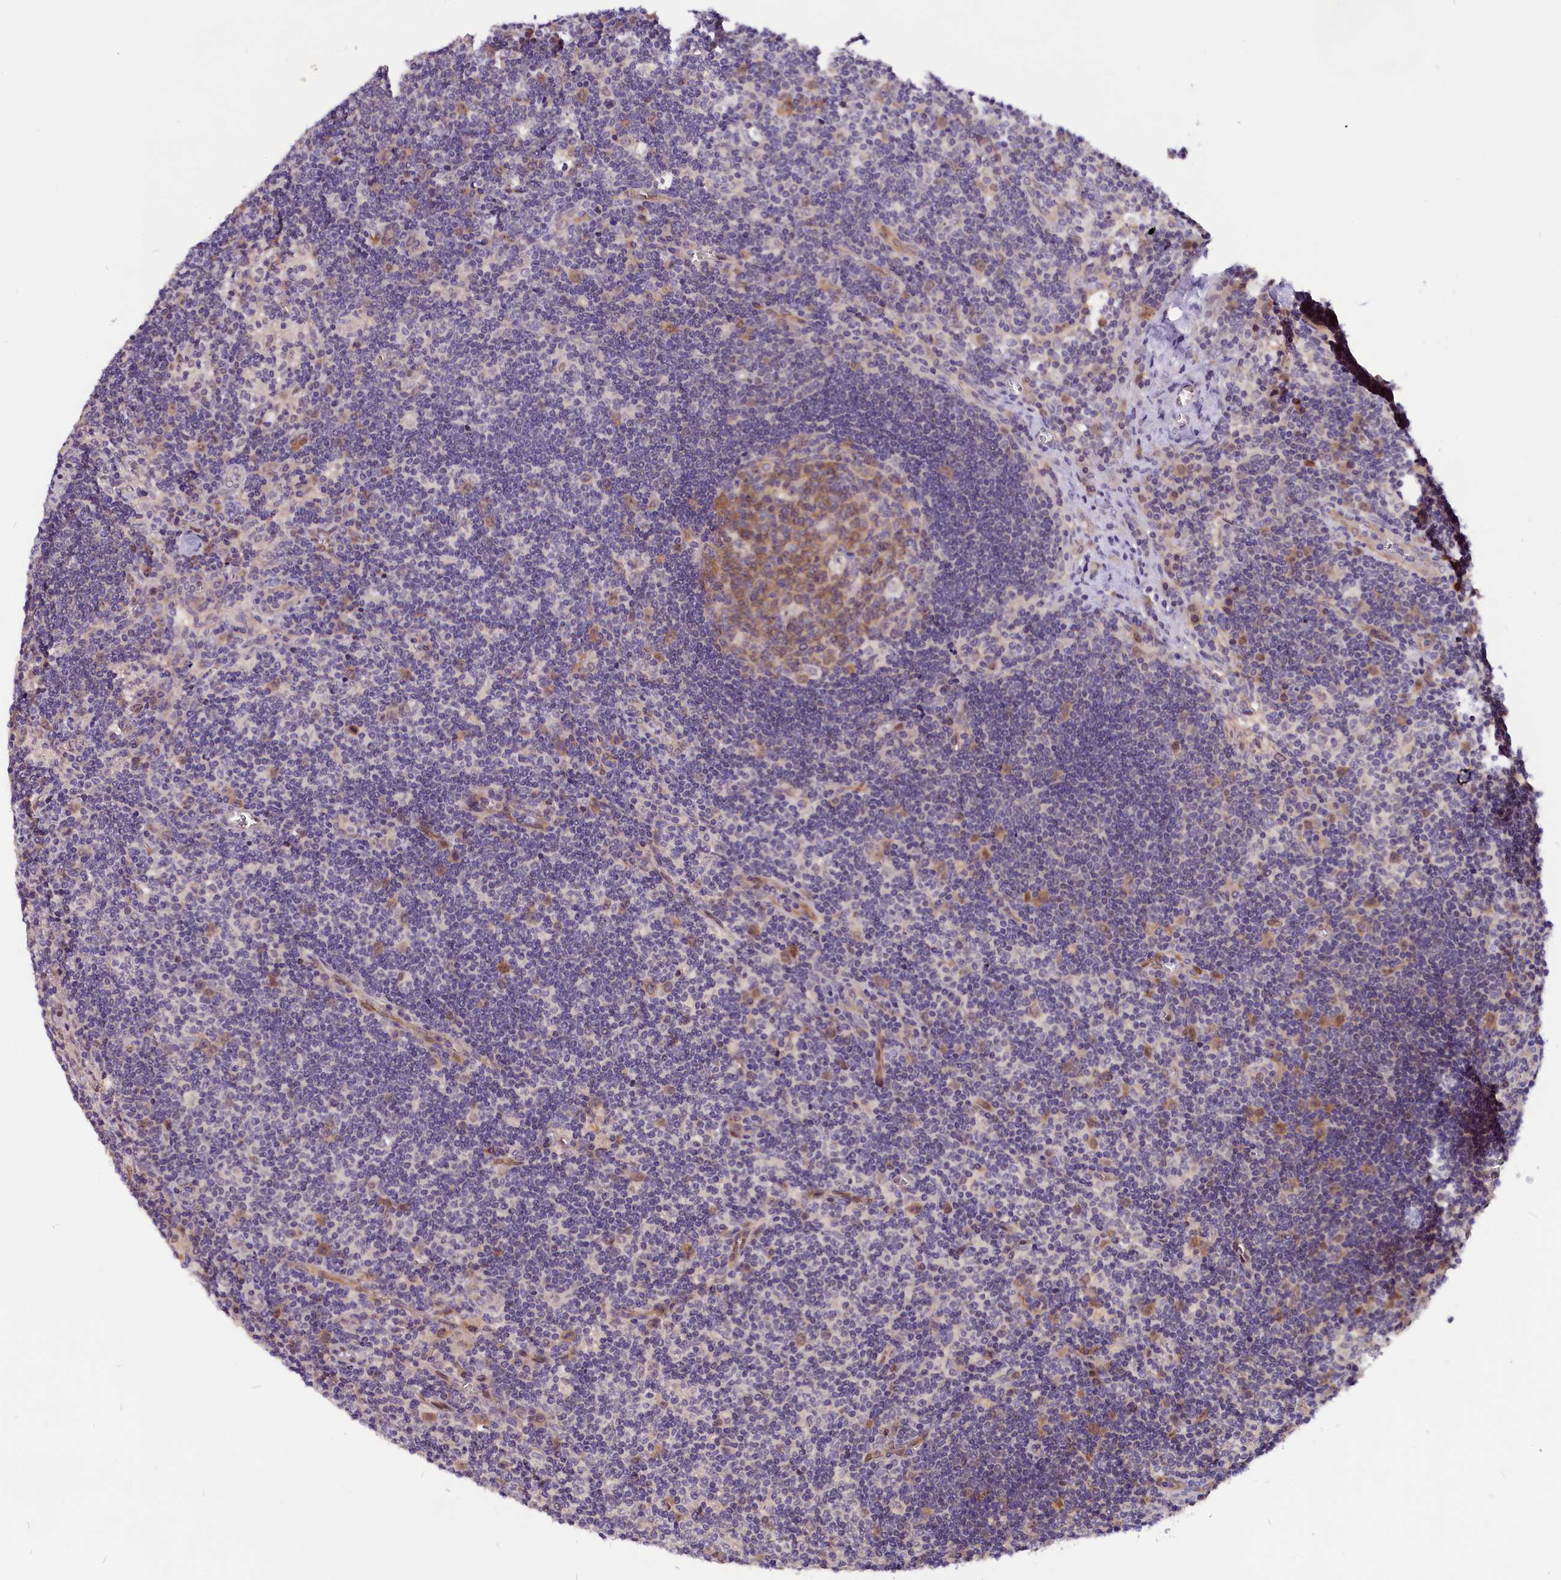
{"staining": {"intensity": "moderate", "quantity": ">75%", "location": "cytoplasmic/membranous"}, "tissue": "lymph node", "cell_type": "Germinal center cells", "image_type": "normal", "snomed": [{"axis": "morphology", "description": "Normal tissue, NOS"}, {"axis": "topography", "description": "Lymph node"}], "caption": "DAB (3,3'-diaminobenzidine) immunohistochemical staining of unremarkable human lymph node displays moderate cytoplasmic/membranous protein expression in about >75% of germinal center cells.", "gene": "C9orf40", "patient": {"sex": "male", "age": 58}}